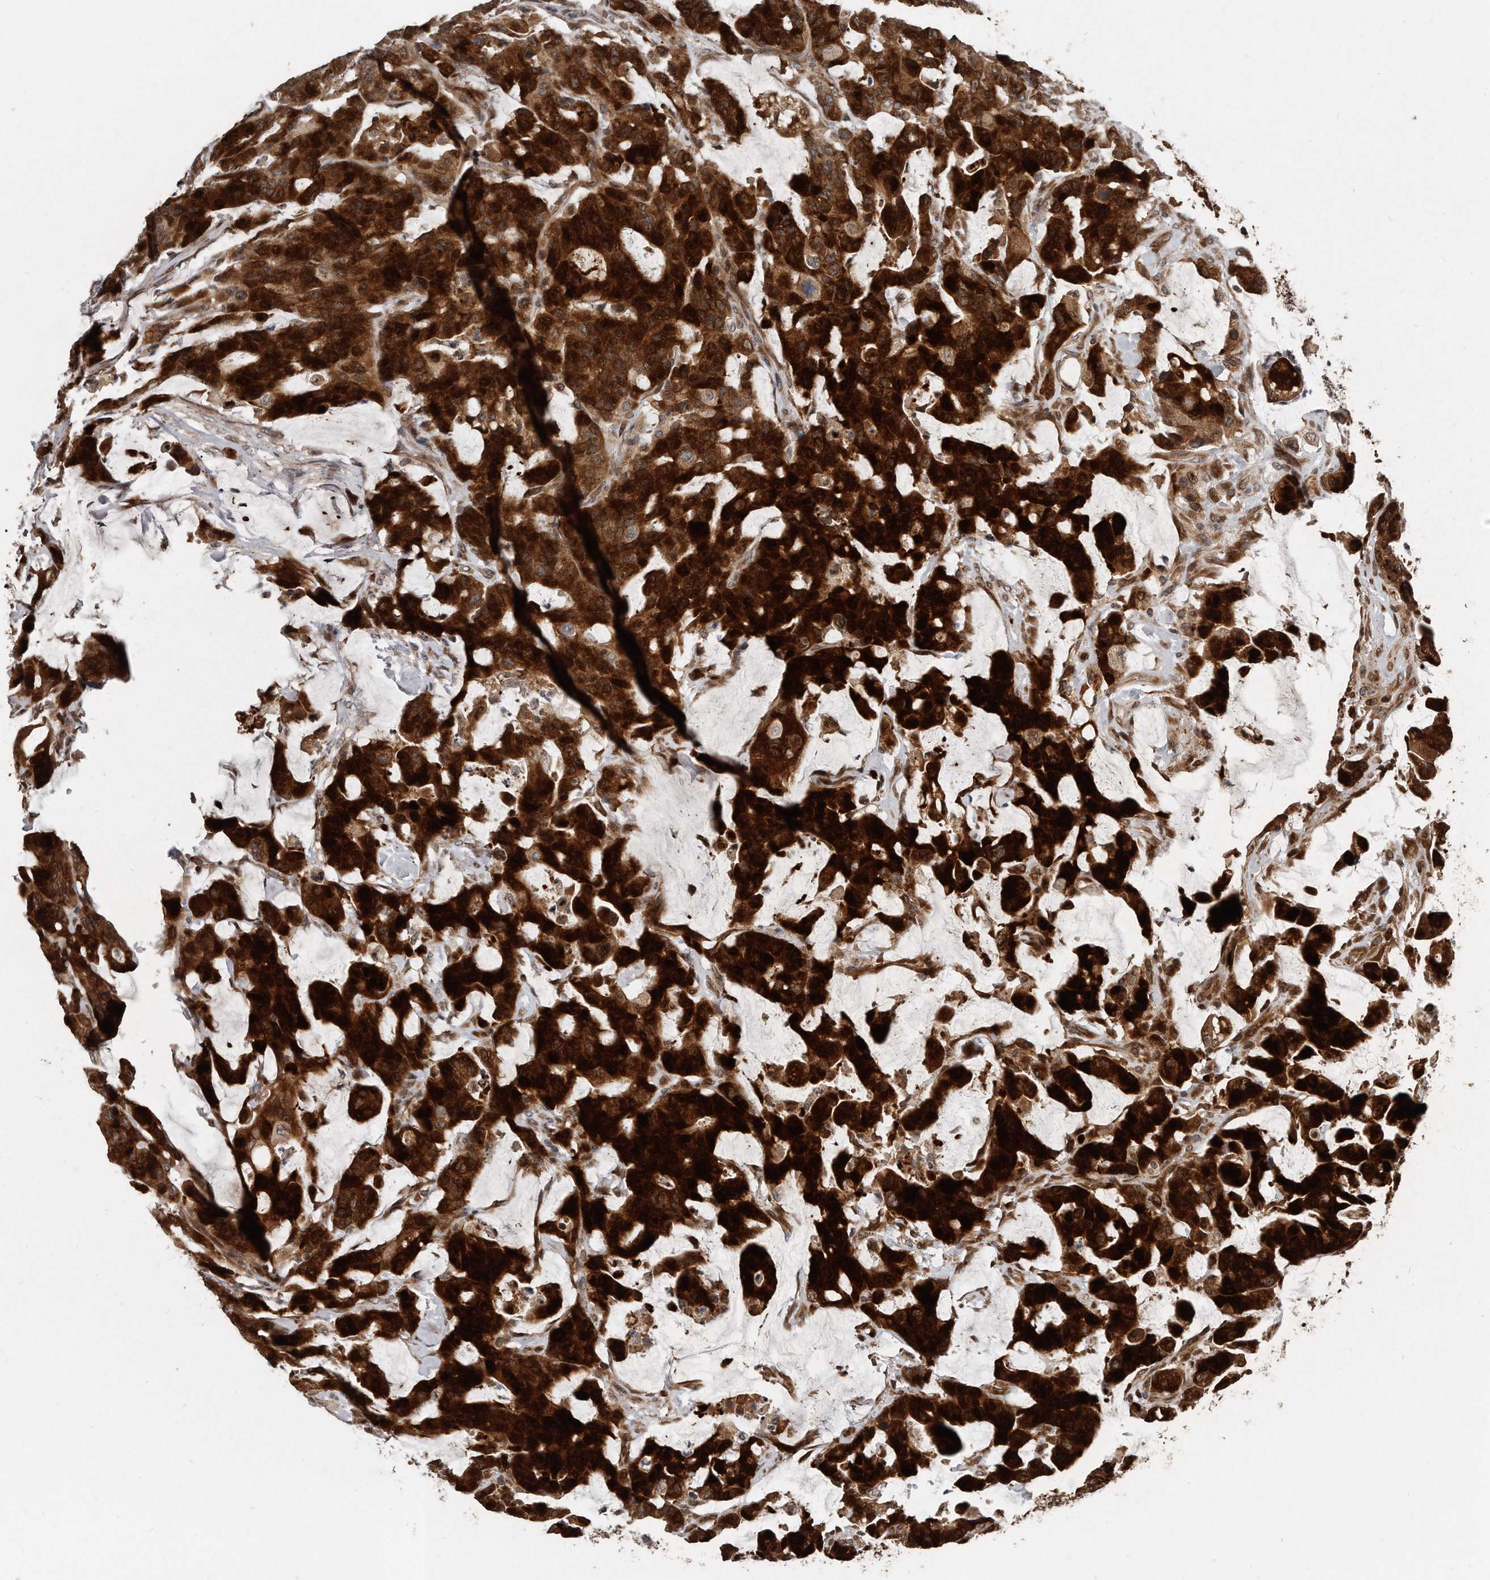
{"staining": {"intensity": "strong", "quantity": ">75%", "location": "cytoplasmic/membranous,nuclear"}, "tissue": "colorectal cancer", "cell_type": "Tumor cells", "image_type": "cancer", "snomed": [{"axis": "morphology", "description": "Adenocarcinoma, NOS"}, {"axis": "topography", "description": "Colon"}], "caption": "Human adenocarcinoma (colorectal) stained with a protein marker displays strong staining in tumor cells.", "gene": "GCH1", "patient": {"sex": "male", "age": 76}}